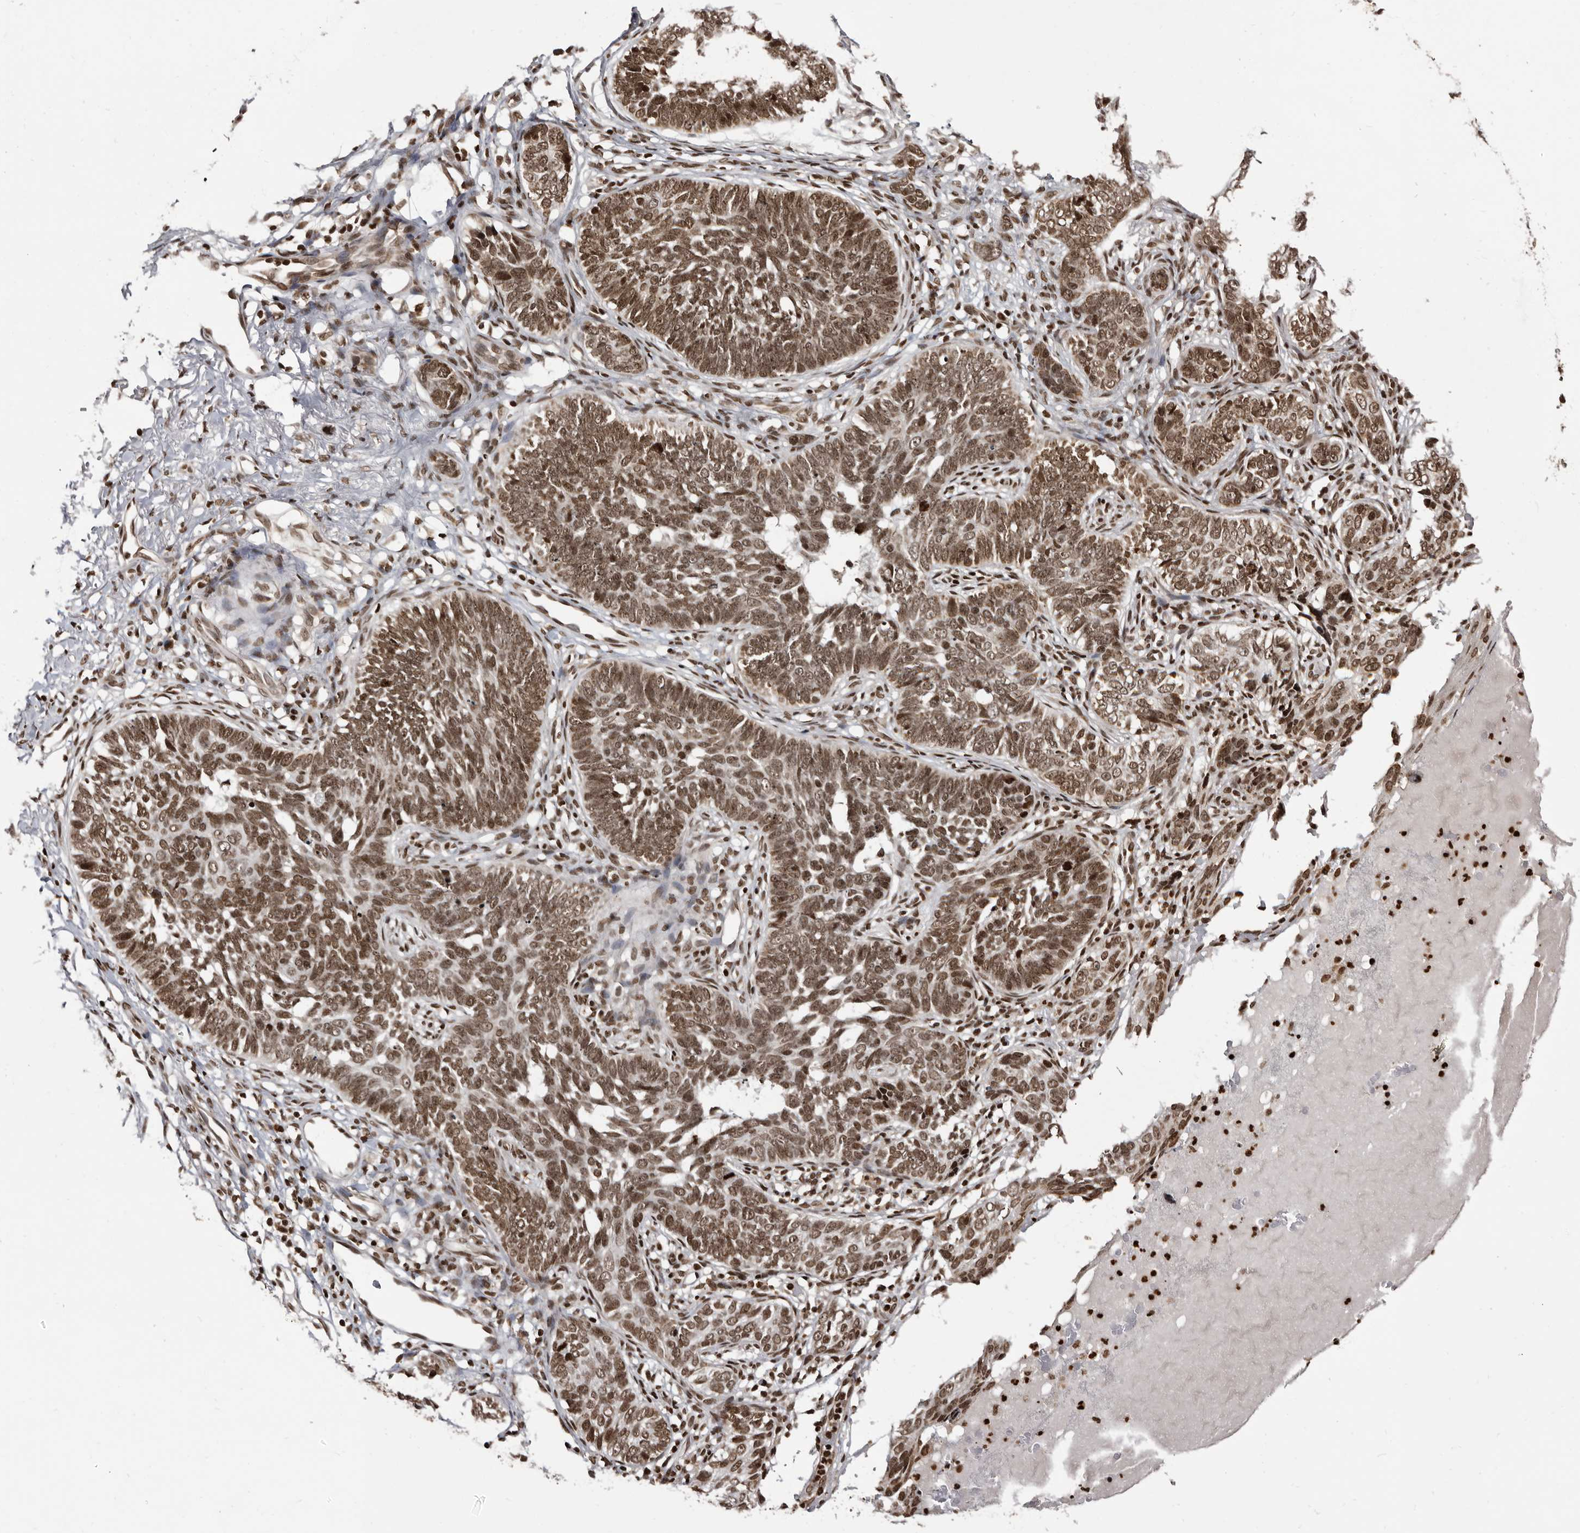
{"staining": {"intensity": "moderate", "quantity": ">75%", "location": "nuclear"}, "tissue": "skin cancer", "cell_type": "Tumor cells", "image_type": "cancer", "snomed": [{"axis": "morphology", "description": "Normal tissue, NOS"}, {"axis": "morphology", "description": "Basal cell carcinoma"}, {"axis": "topography", "description": "Skin"}], "caption": "The micrograph displays immunohistochemical staining of skin cancer. There is moderate nuclear positivity is present in about >75% of tumor cells. (Brightfield microscopy of DAB IHC at high magnification).", "gene": "THUMPD1", "patient": {"sex": "male", "age": 77}}